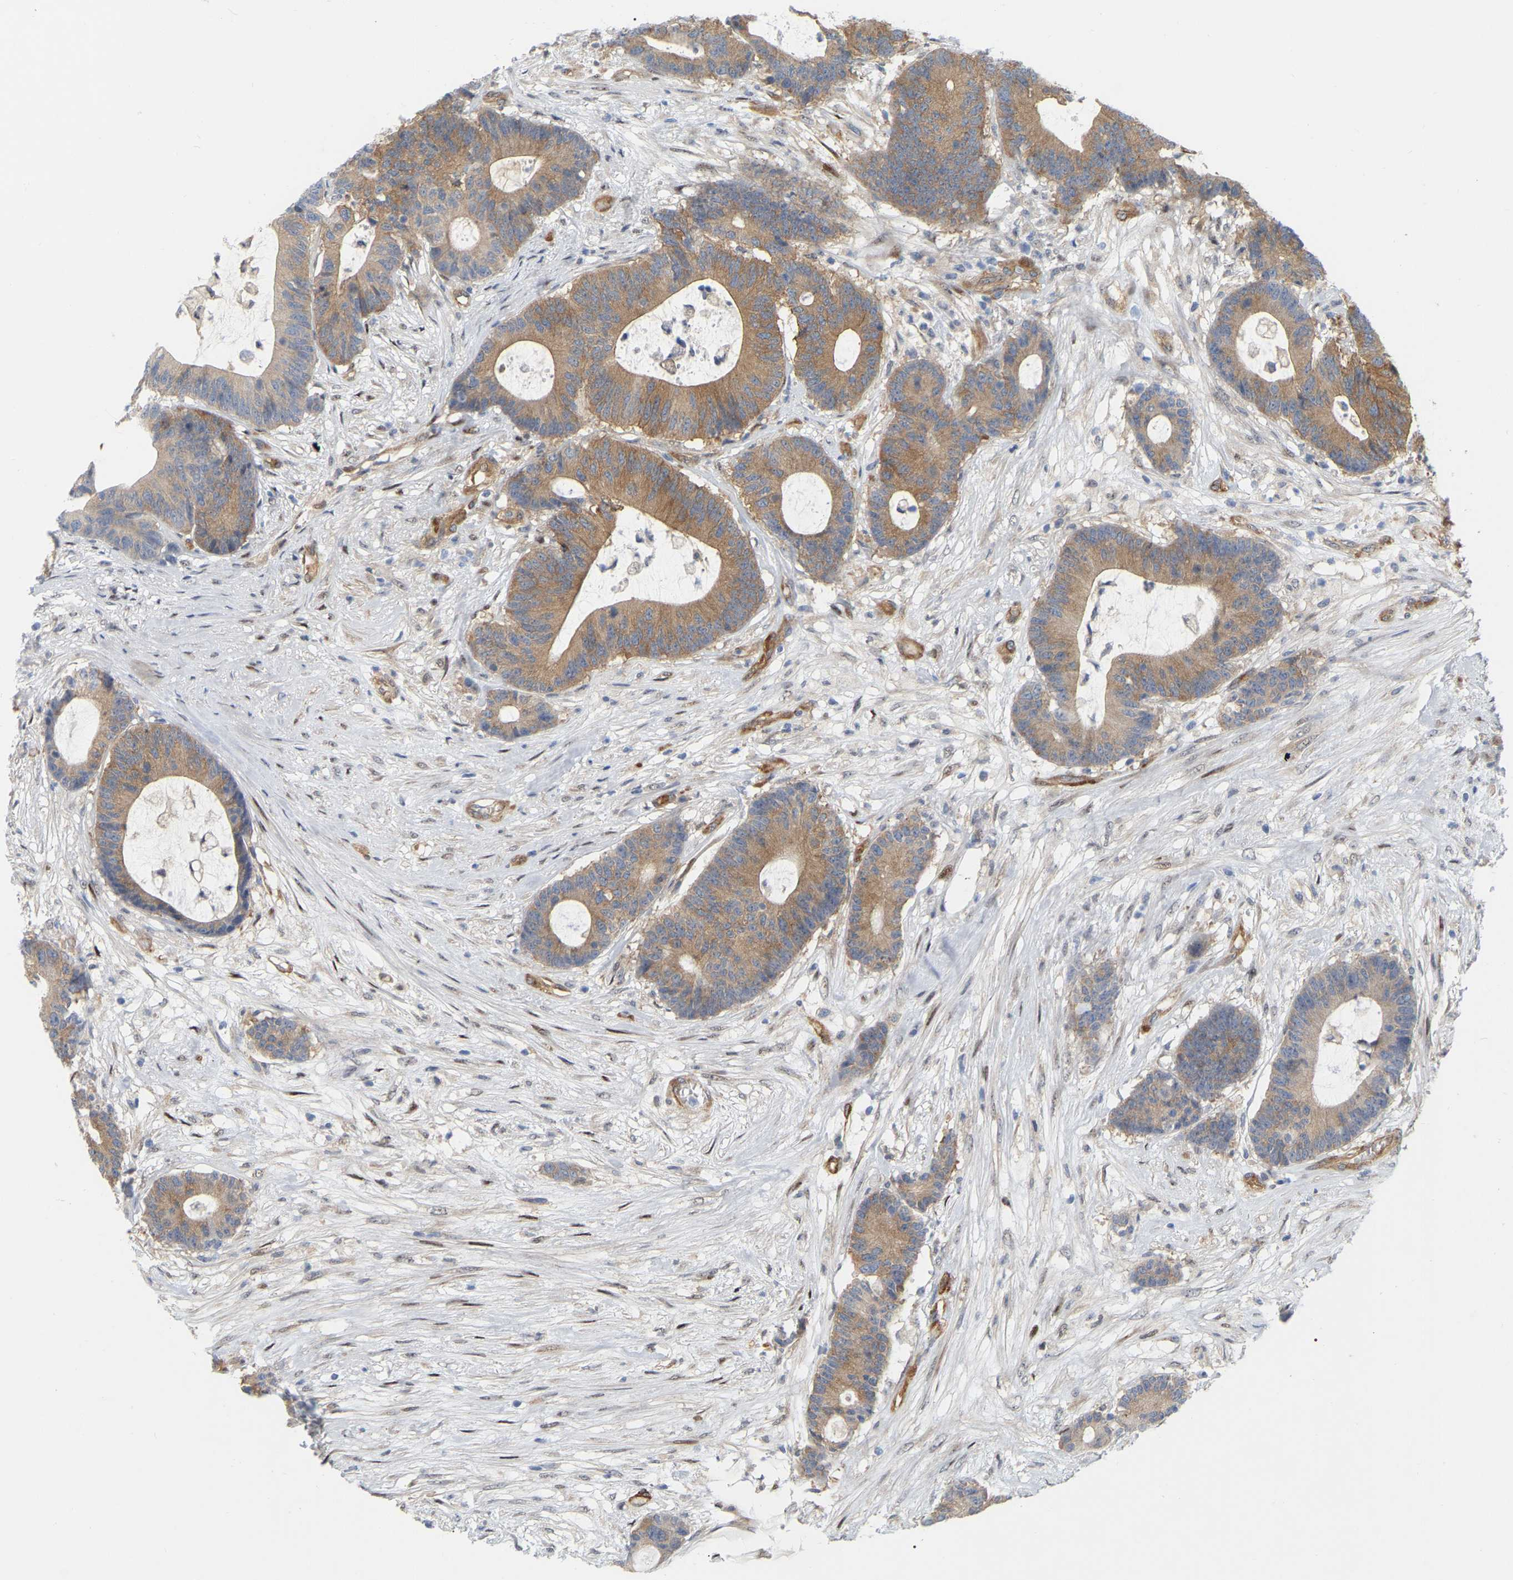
{"staining": {"intensity": "moderate", "quantity": ">75%", "location": "cytoplasmic/membranous"}, "tissue": "colorectal cancer", "cell_type": "Tumor cells", "image_type": "cancer", "snomed": [{"axis": "morphology", "description": "Adenocarcinoma, NOS"}, {"axis": "topography", "description": "Colon"}], "caption": "Protein staining of colorectal cancer tissue displays moderate cytoplasmic/membranous positivity in about >75% of tumor cells.", "gene": "RAPH1", "patient": {"sex": "female", "age": 84}}